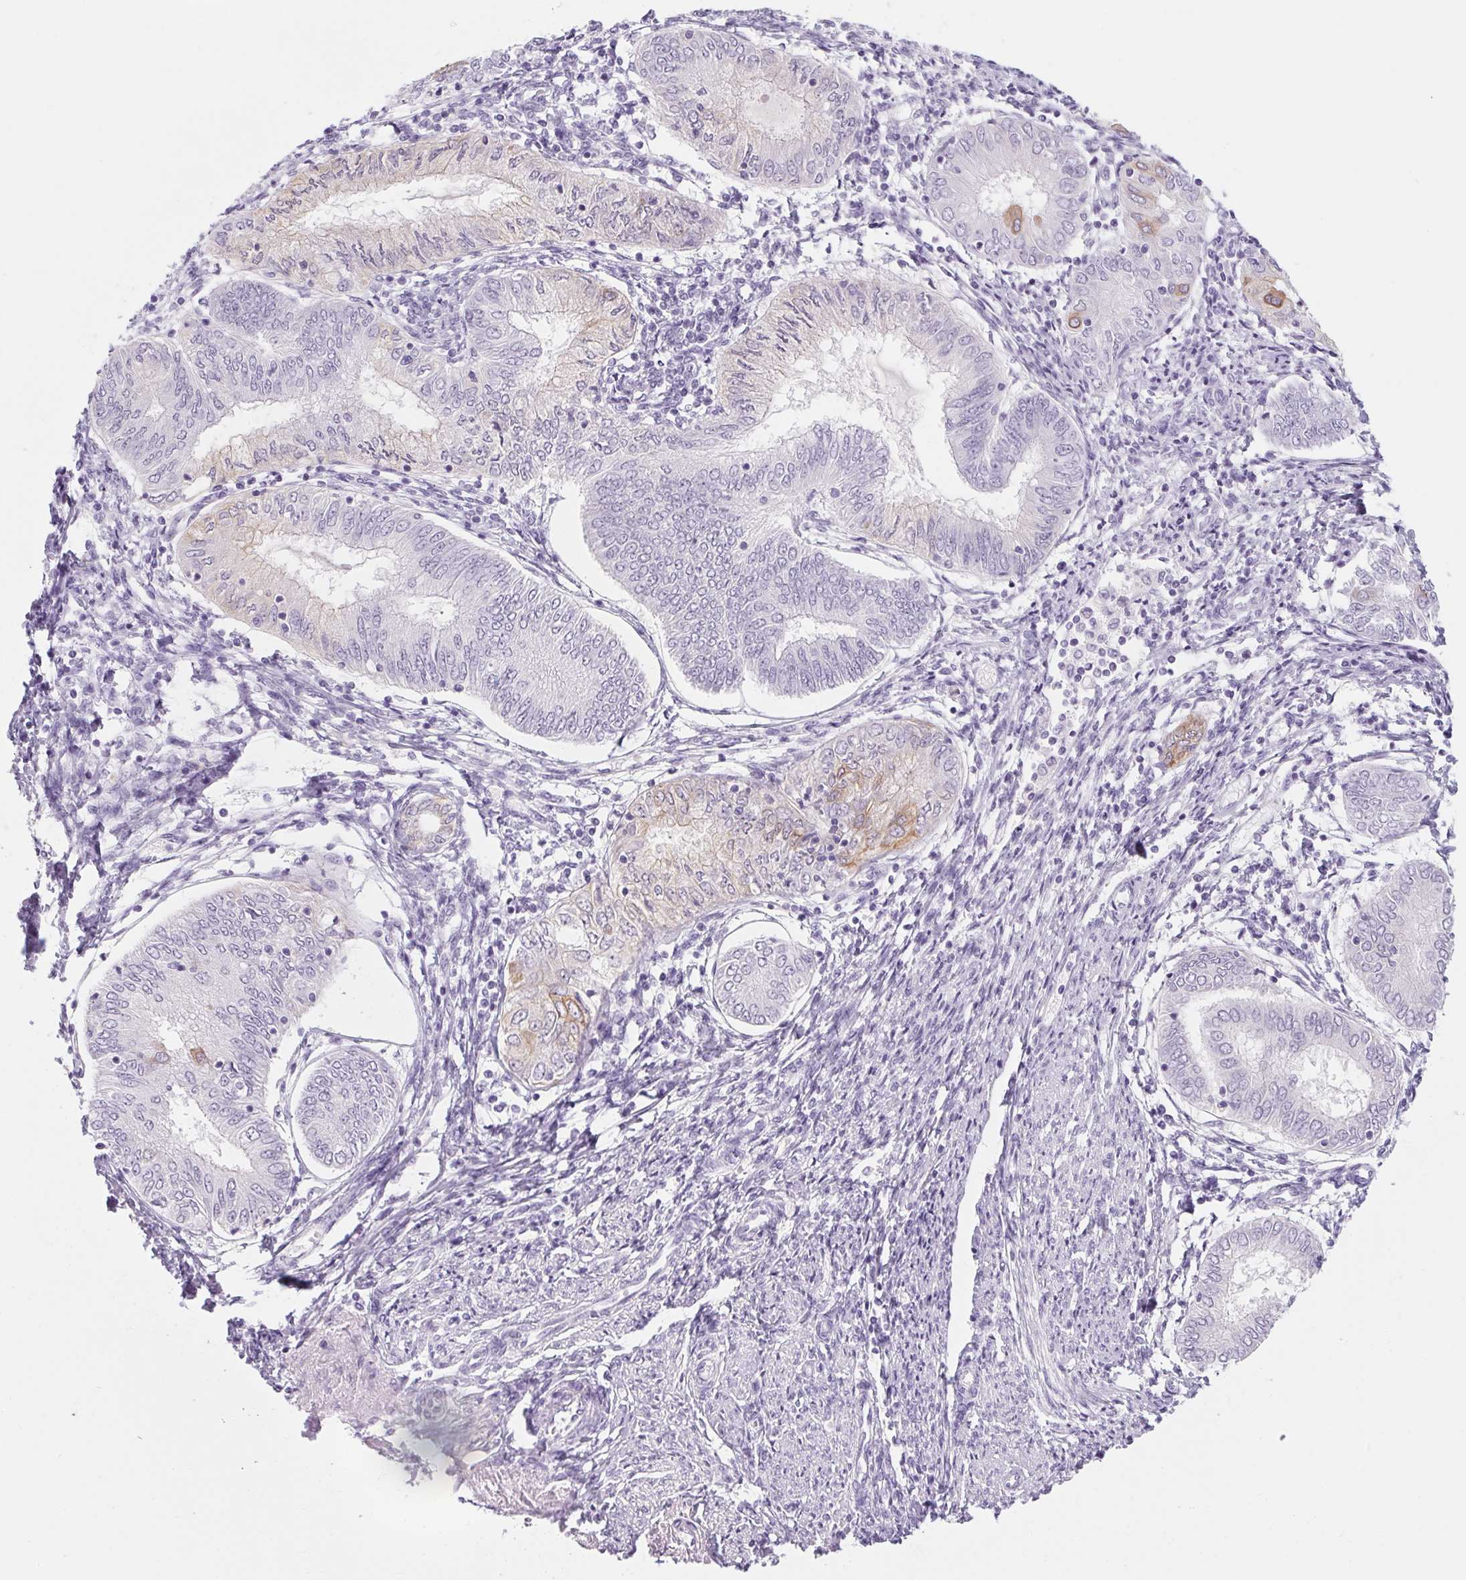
{"staining": {"intensity": "moderate", "quantity": "<25%", "location": "cytoplasmic/membranous"}, "tissue": "endometrial cancer", "cell_type": "Tumor cells", "image_type": "cancer", "snomed": [{"axis": "morphology", "description": "Adenocarcinoma, NOS"}, {"axis": "topography", "description": "Endometrium"}], "caption": "A high-resolution micrograph shows immunohistochemistry (IHC) staining of adenocarcinoma (endometrial), which demonstrates moderate cytoplasmic/membranous expression in approximately <25% of tumor cells.", "gene": "RPTN", "patient": {"sex": "female", "age": 68}}